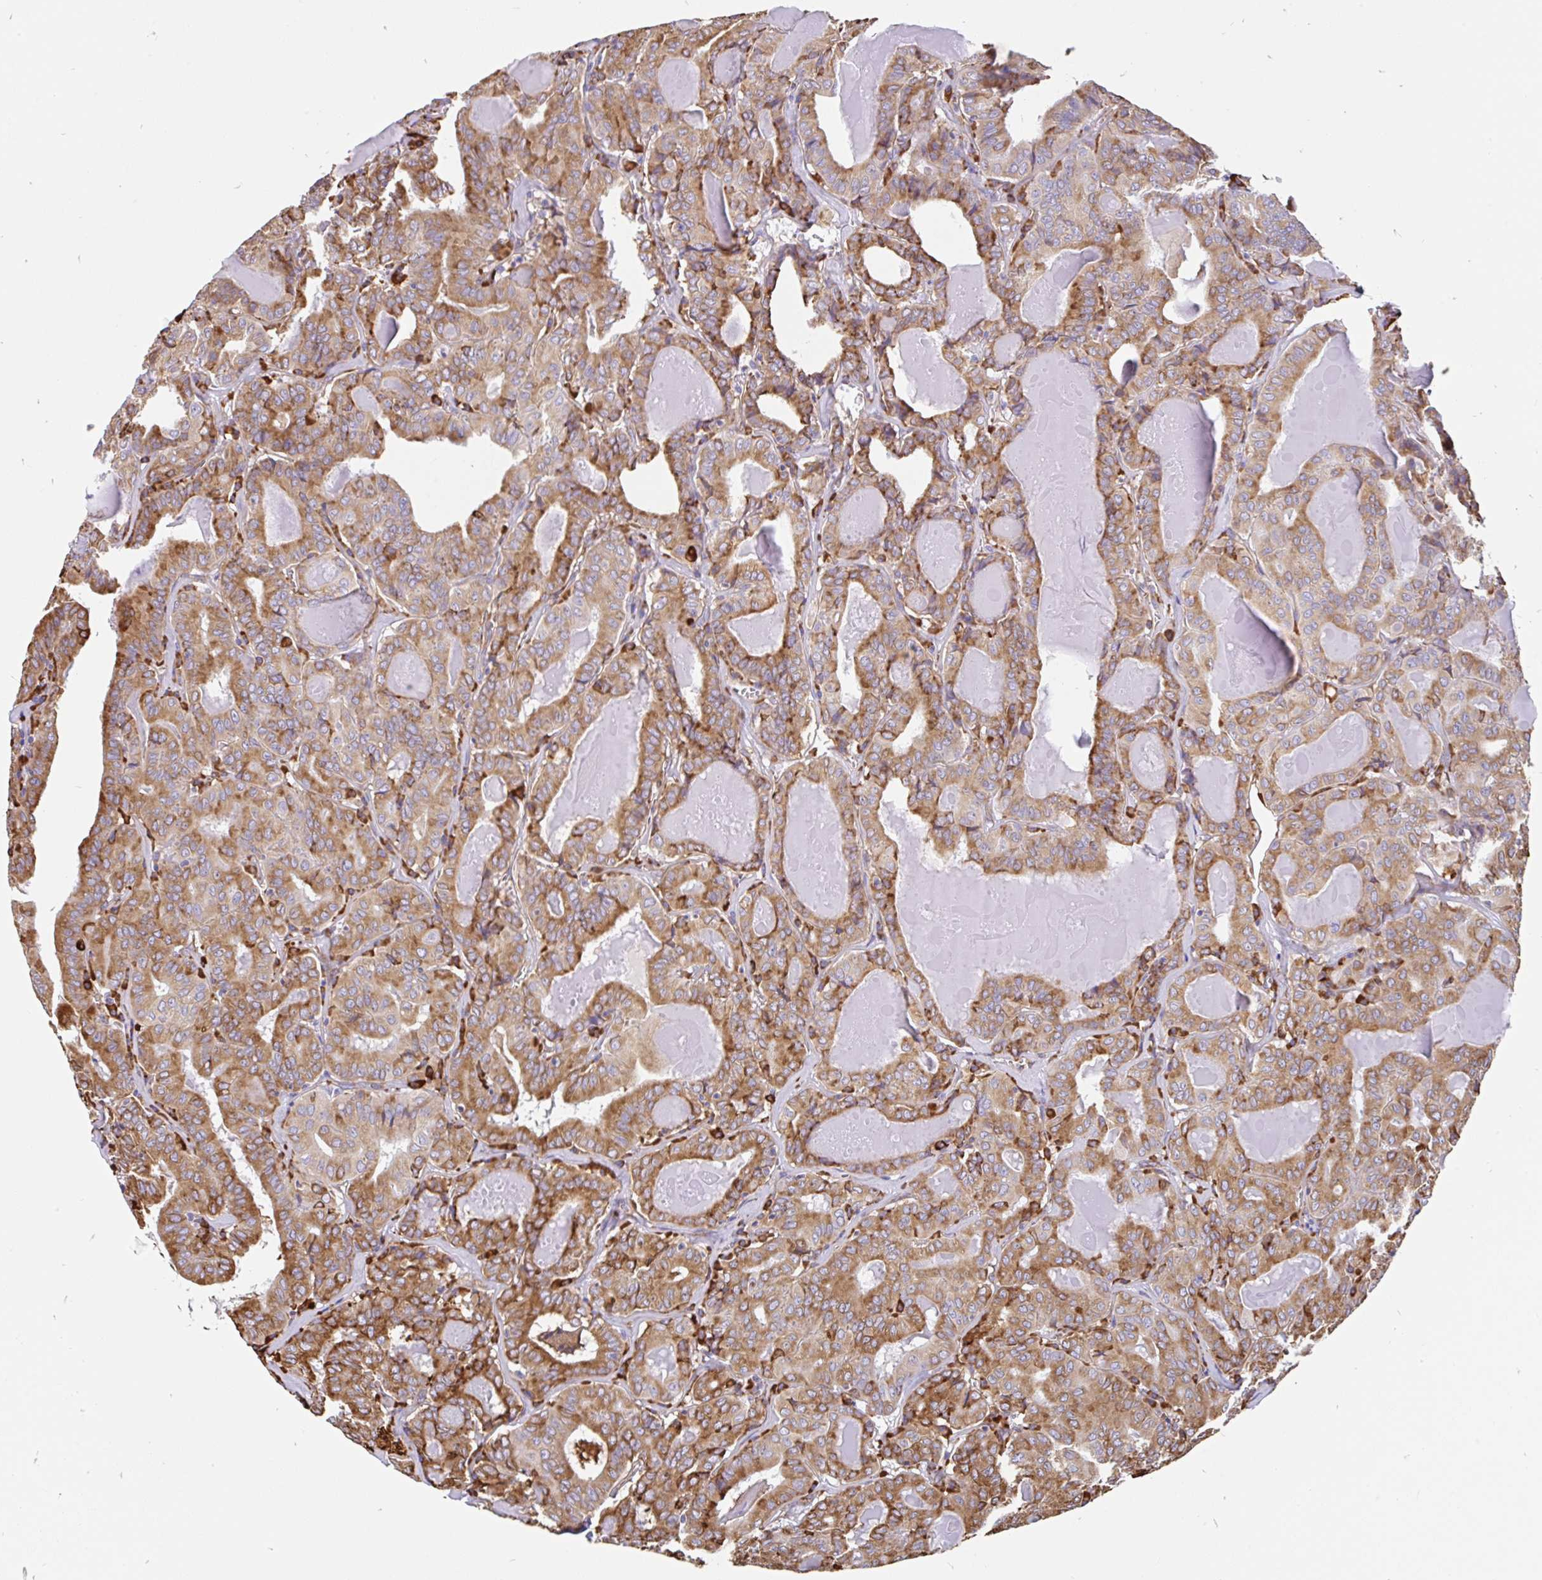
{"staining": {"intensity": "moderate", "quantity": ">75%", "location": "cytoplasmic/membranous"}, "tissue": "thyroid cancer", "cell_type": "Tumor cells", "image_type": "cancer", "snomed": [{"axis": "morphology", "description": "Papillary adenocarcinoma, NOS"}, {"axis": "topography", "description": "Thyroid gland"}], "caption": "Papillary adenocarcinoma (thyroid) stained for a protein displays moderate cytoplasmic/membranous positivity in tumor cells. The staining is performed using DAB brown chromogen to label protein expression. The nuclei are counter-stained blue using hematoxylin.", "gene": "EML5", "patient": {"sex": "female", "age": 72}}